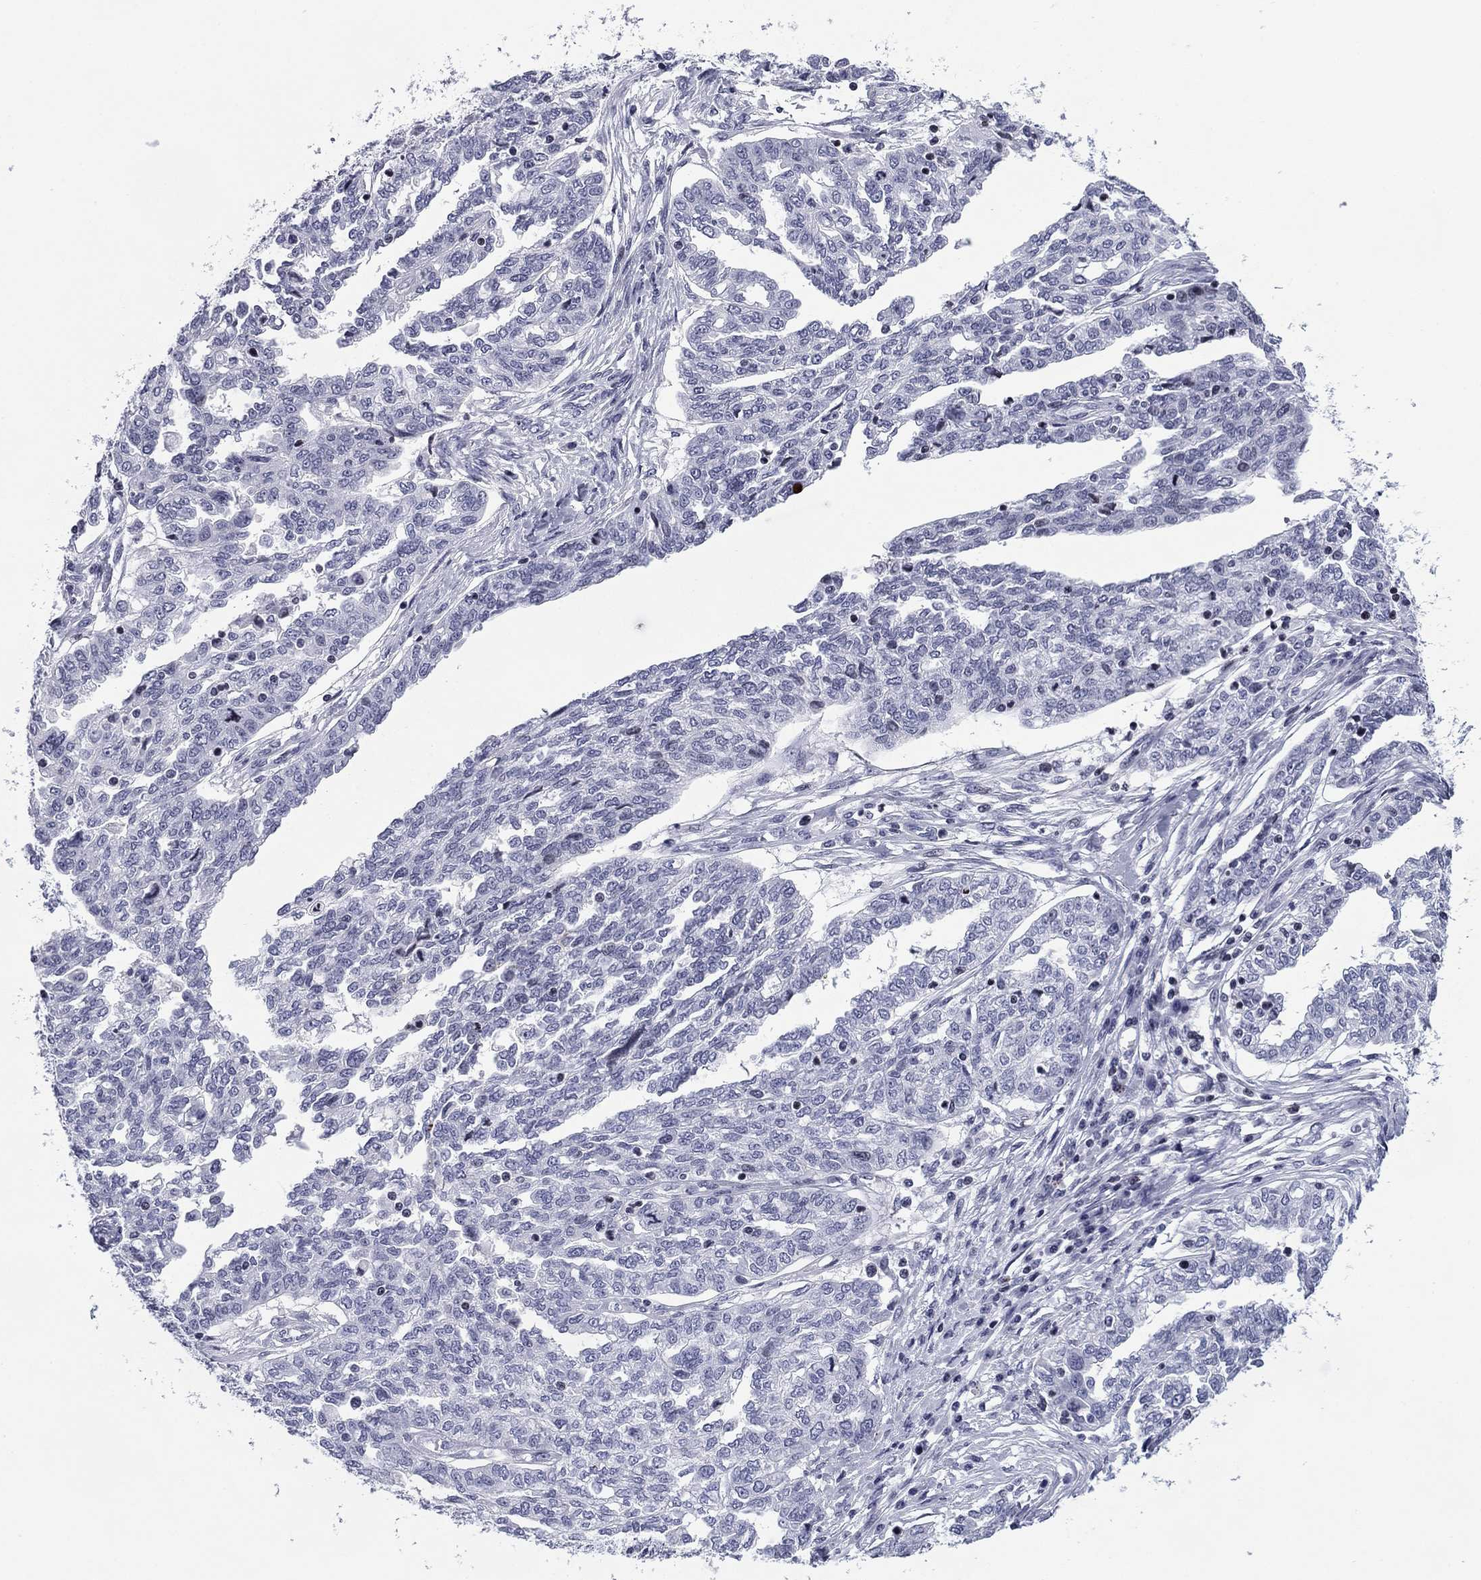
{"staining": {"intensity": "negative", "quantity": "none", "location": "none"}, "tissue": "ovarian cancer", "cell_type": "Tumor cells", "image_type": "cancer", "snomed": [{"axis": "morphology", "description": "Cystadenocarcinoma, serous, NOS"}, {"axis": "topography", "description": "Ovary"}], "caption": "Serous cystadenocarcinoma (ovarian) was stained to show a protein in brown. There is no significant expression in tumor cells.", "gene": "CCDC144A", "patient": {"sex": "female", "age": 67}}